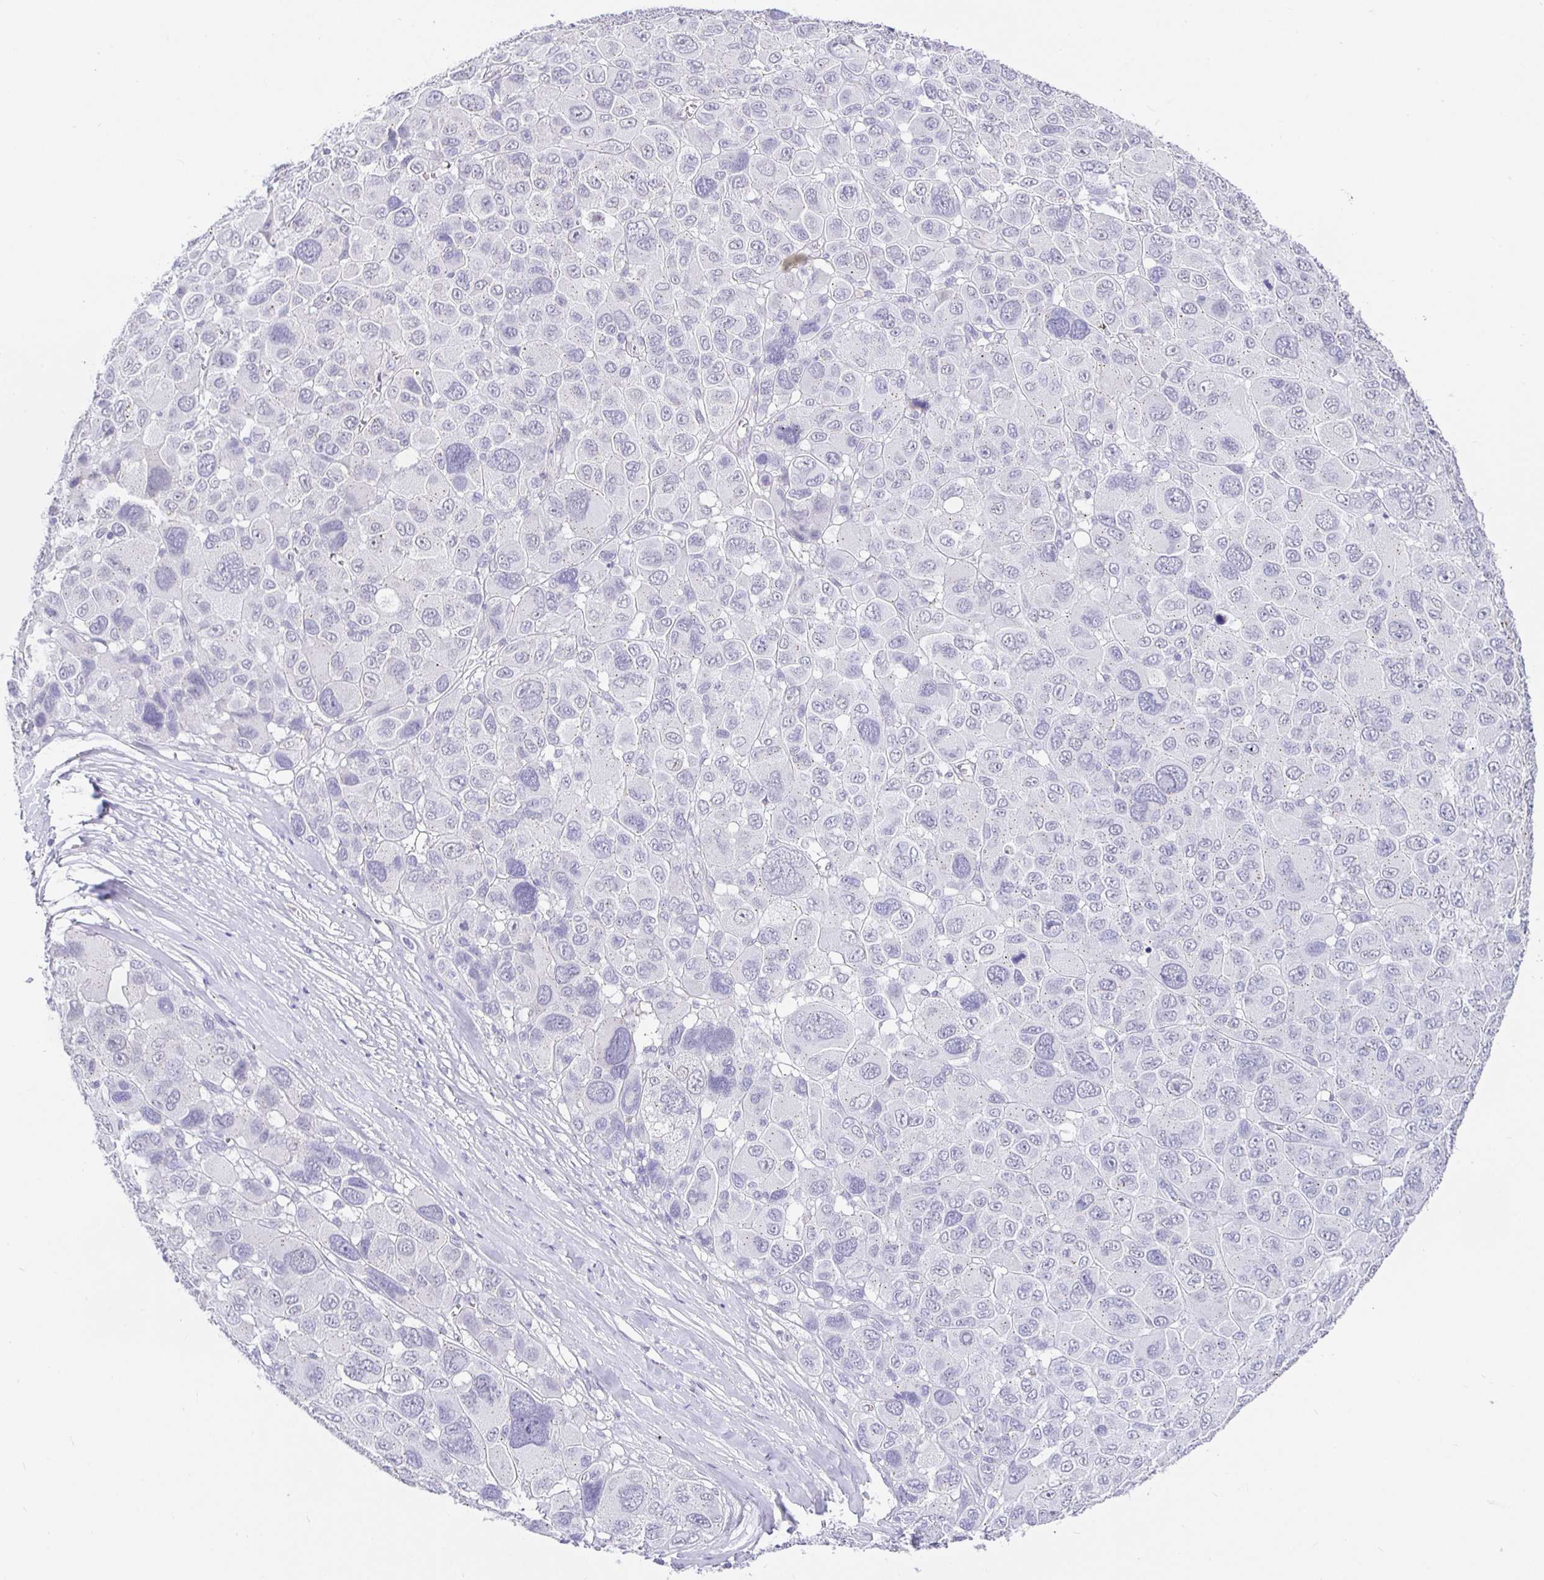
{"staining": {"intensity": "negative", "quantity": "none", "location": "none"}, "tissue": "melanoma", "cell_type": "Tumor cells", "image_type": "cancer", "snomed": [{"axis": "morphology", "description": "Malignant melanoma, NOS"}, {"axis": "topography", "description": "Skin"}], "caption": "Melanoma was stained to show a protein in brown. There is no significant positivity in tumor cells.", "gene": "EZHIP", "patient": {"sex": "female", "age": 66}}